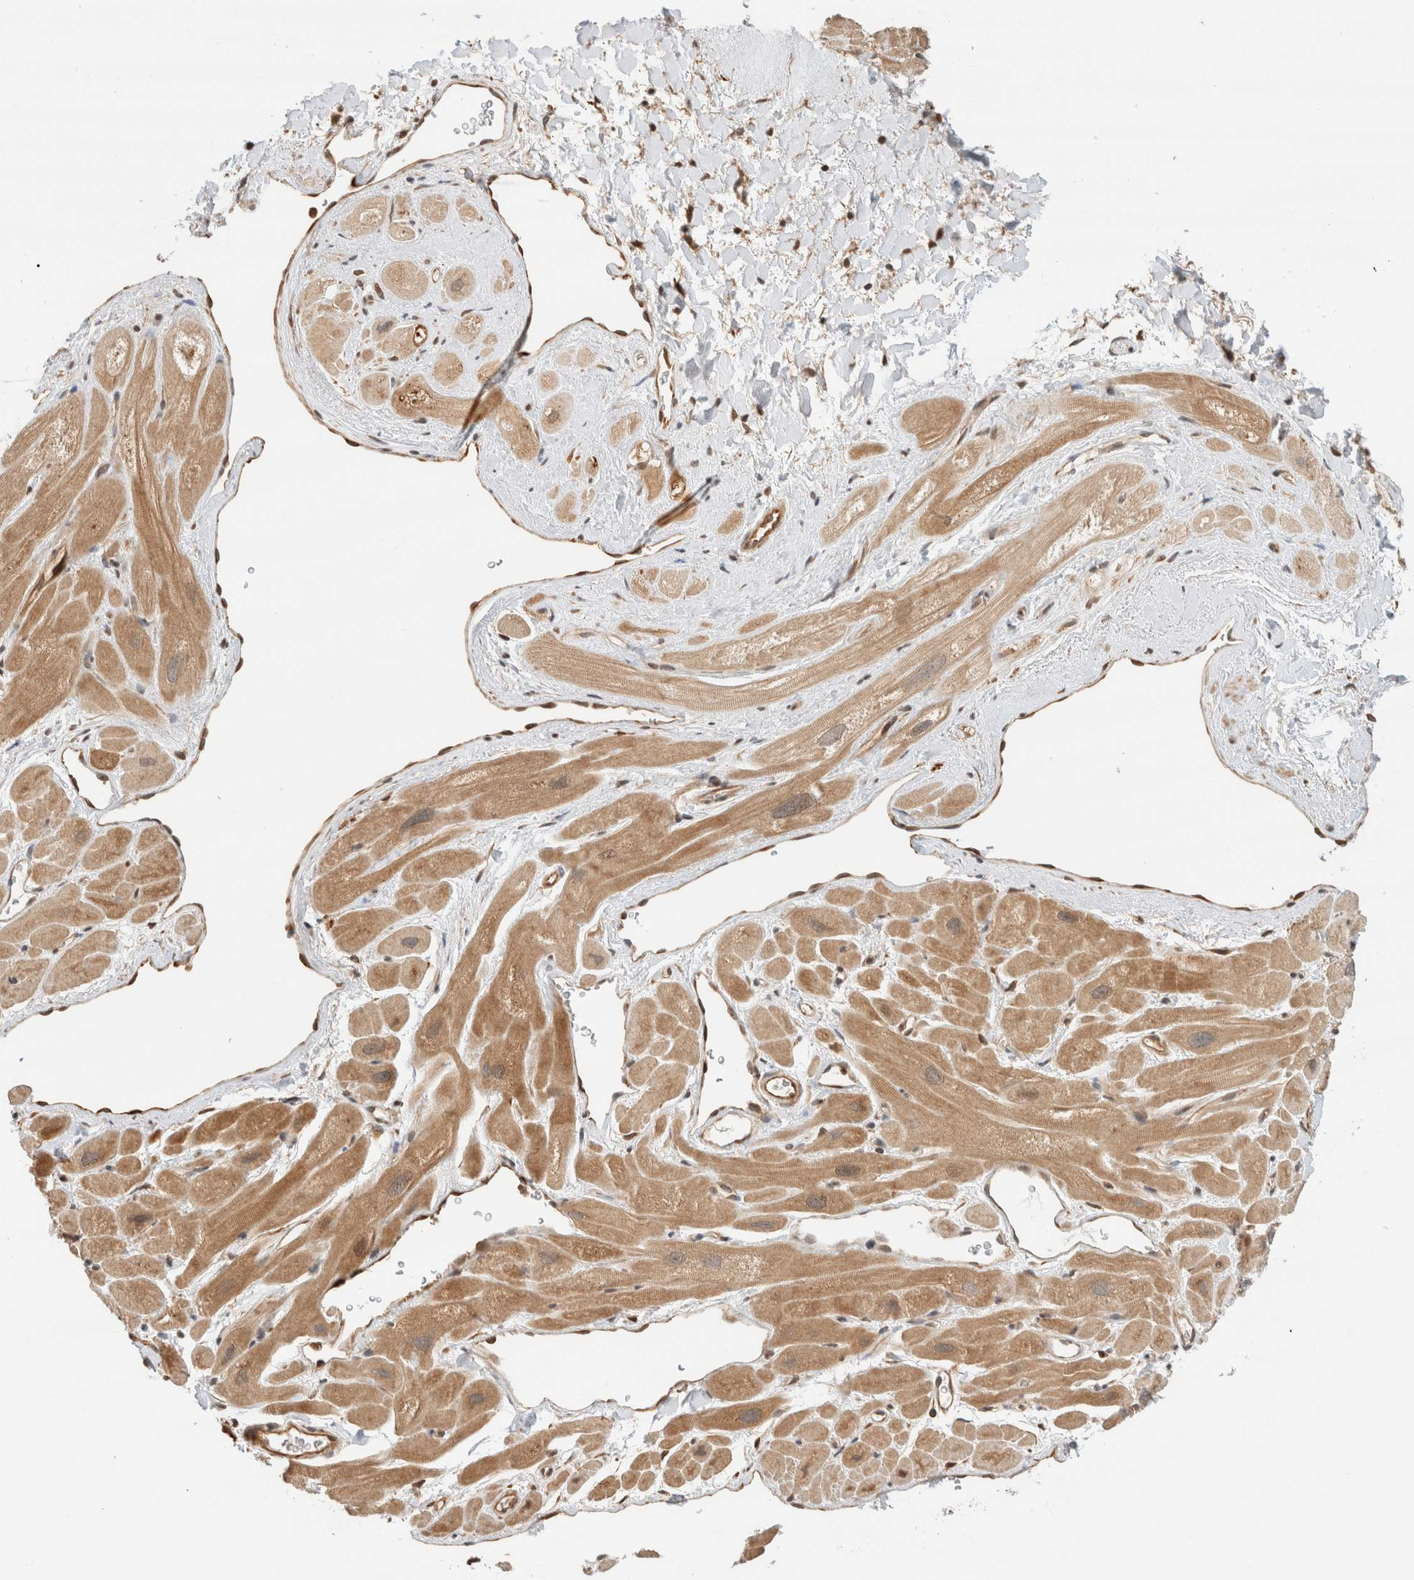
{"staining": {"intensity": "moderate", "quantity": ">75%", "location": "cytoplasmic/membranous"}, "tissue": "heart muscle", "cell_type": "Cardiomyocytes", "image_type": "normal", "snomed": [{"axis": "morphology", "description": "Normal tissue, NOS"}, {"axis": "topography", "description": "Heart"}], "caption": "About >75% of cardiomyocytes in unremarkable human heart muscle show moderate cytoplasmic/membranous protein staining as visualized by brown immunohistochemical staining.", "gene": "OTUD6B", "patient": {"sex": "male", "age": 49}}